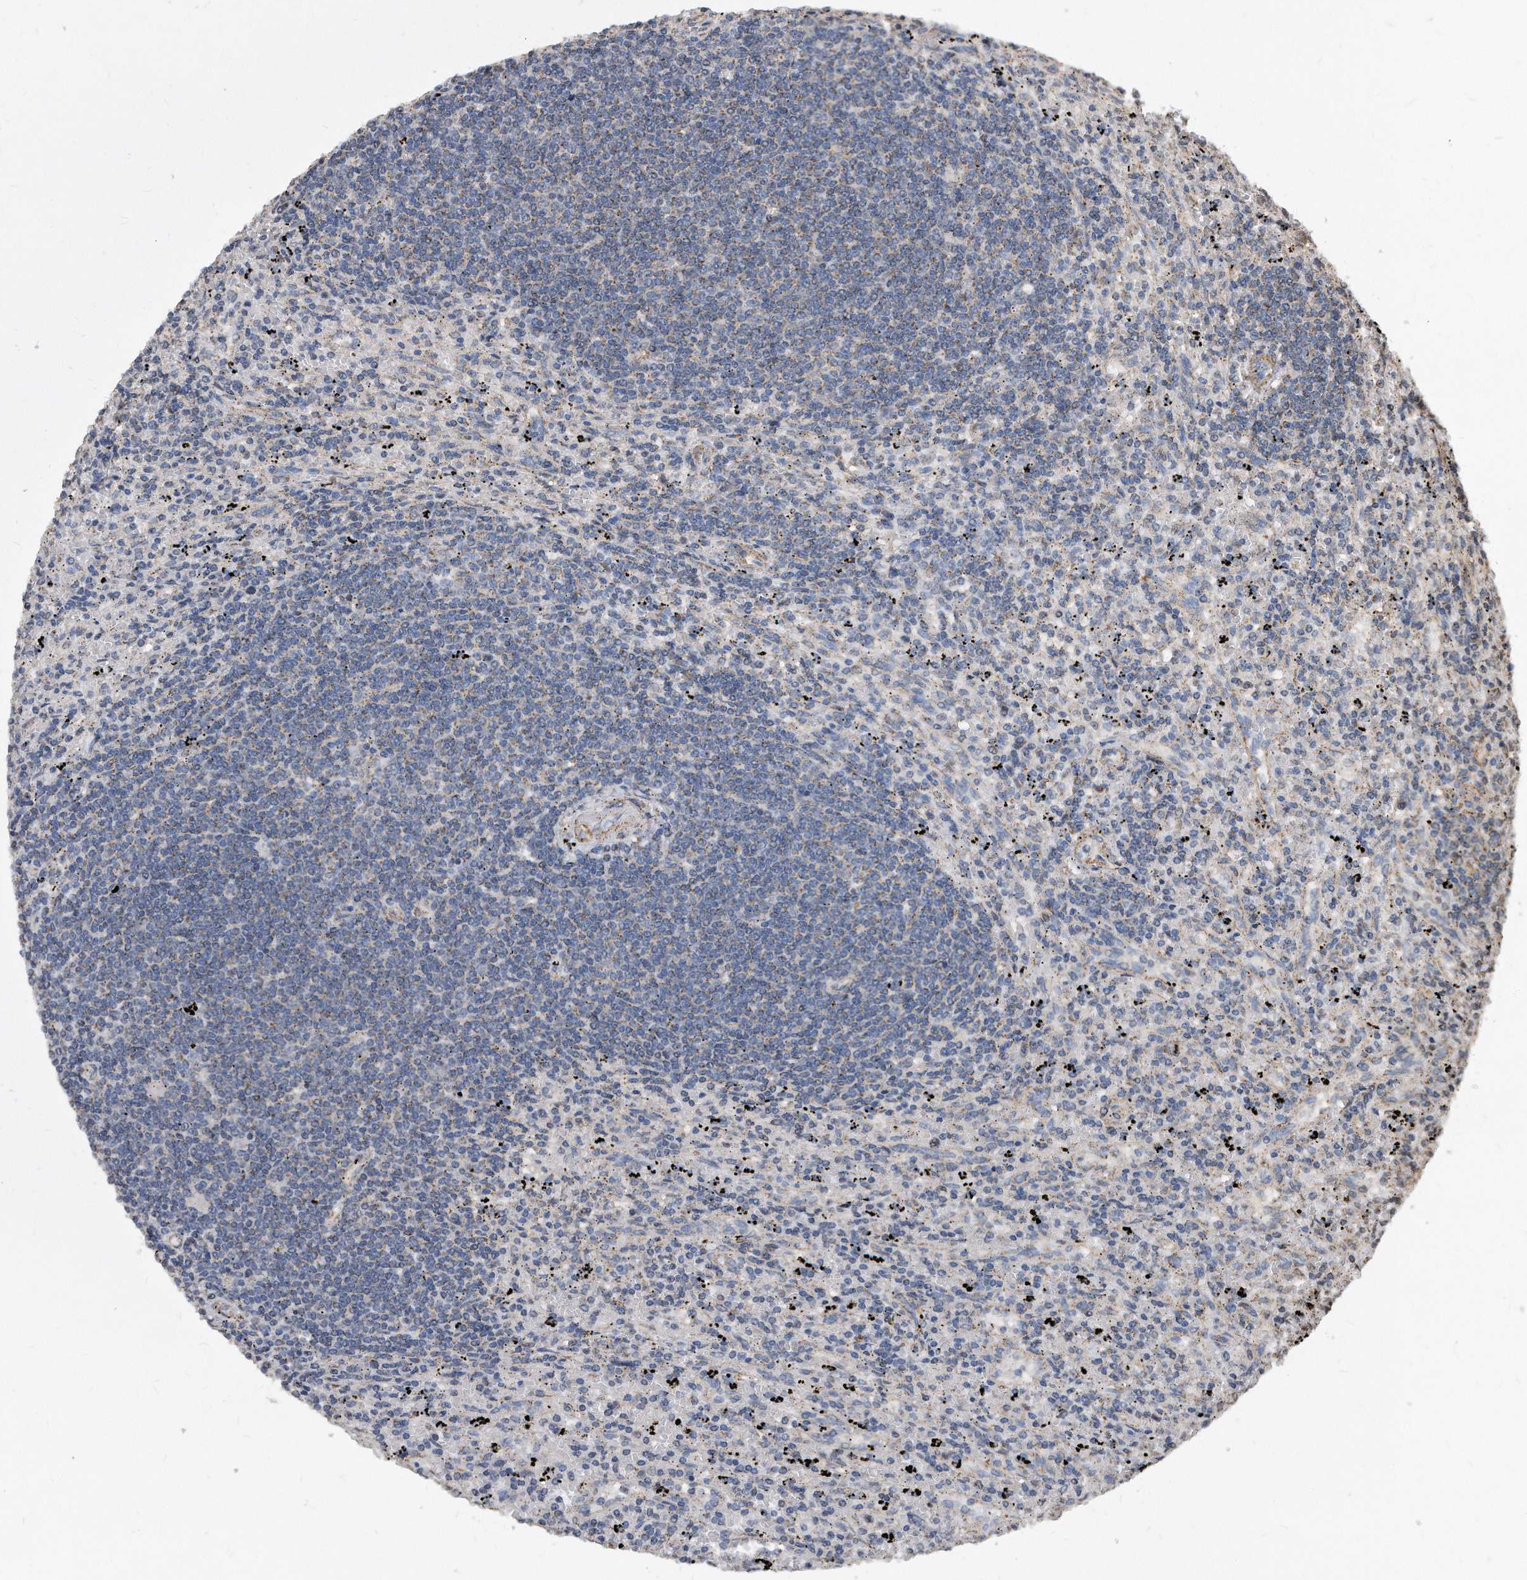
{"staining": {"intensity": "weak", "quantity": "<25%", "location": "cytoplasmic/membranous"}, "tissue": "lymphoma", "cell_type": "Tumor cells", "image_type": "cancer", "snomed": [{"axis": "morphology", "description": "Malignant lymphoma, non-Hodgkin's type, Low grade"}, {"axis": "topography", "description": "Spleen"}], "caption": "Tumor cells are negative for protein expression in human malignant lymphoma, non-Hodgkin's type (low-grade). (Stains: DAB immunohistochemistry (IHC) with hematoxylin counter stain, Microscopy: brightfield microscopy at high magnification).", "gene": "DUSP22", "patient": {"sex": "male", "age": 76}}